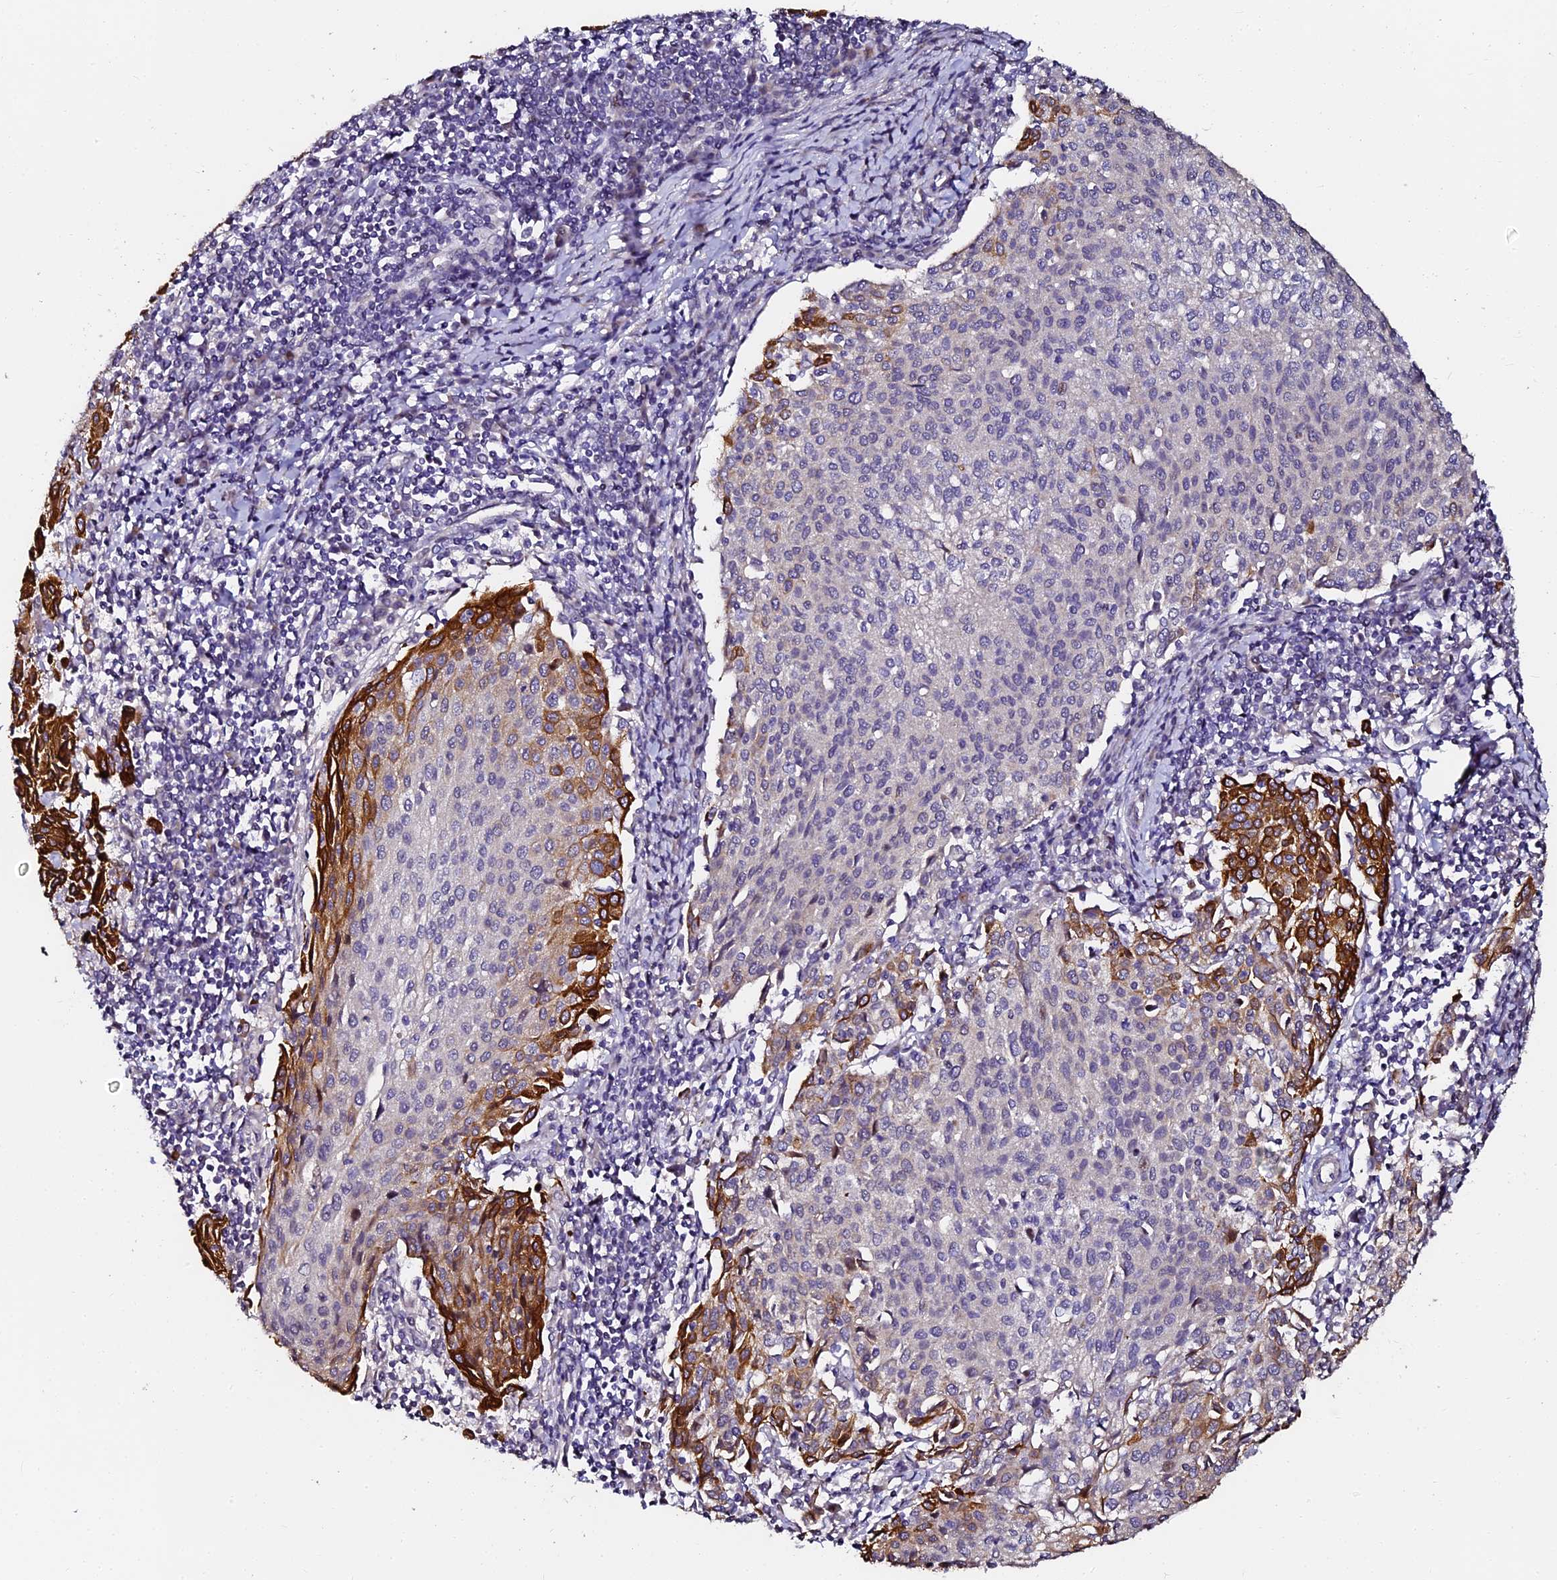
{"staining": {"intensity": "moderate", "quantity": "25%-75%", "location": "cytoplasmic/membranous"}, "tissue": "cervical cancer", "cell_type": "Tumor cells", "image_type": "cancer", "snomed": [{"axis": "morphology", "description": "Squamous cell carcinoma, NOS"}, {"axis": "topography", "description": "Cervix"}], "caption": "Cervical cancer was stained to show a protein in brown. There is medium levels of moderate cytoplasmic/membranous staining in approximately 25%-75% of tumor cells. Nuclei are stained in blue.", "gene": "GPN3", "patient": {"sex": "female", "age": 46}}